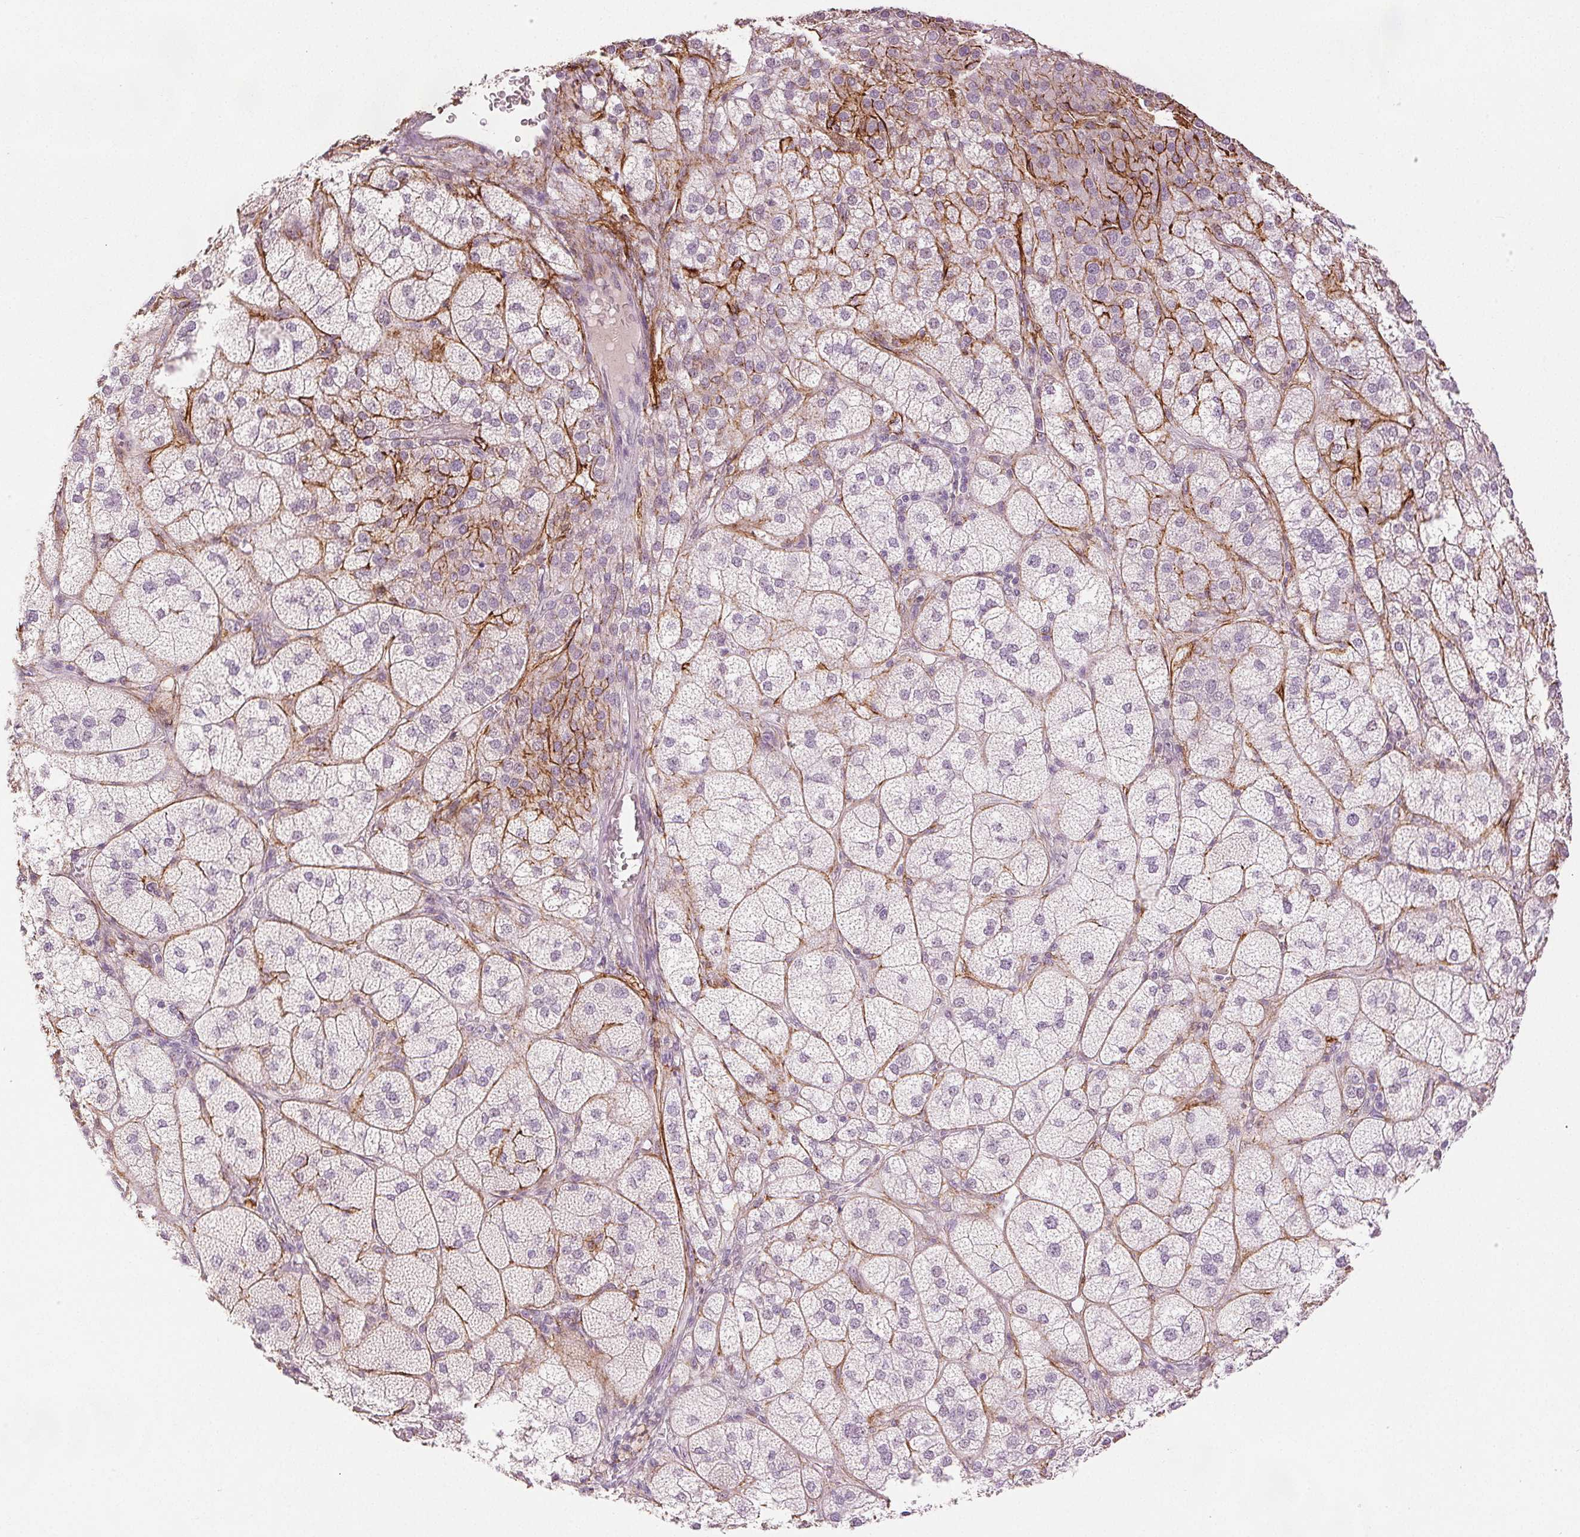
{"staining": {"intensity": "negative", "quantity": "none", "location": "none"}, "tissue": "adrenal gland", "cell_type": "Glandular cells", "image_type": "normal", "snomed": [{"axis": "morphology", "description": "Normal tissue, NOS"}, {"axis": "topography", "description": "Adrenal gland"}], "caption": "IHC micrograph of unremarkable human adrenal gland stained for a protein (brown), which reveals no staining in glandular cells. (Stains: DAB immunohistochemistry with hematoxylin counter stain, Microscopy: brightfield microscopy at high magnification).", "gene": "FBN1", "patient": {"sex": "female", "age": 60}}